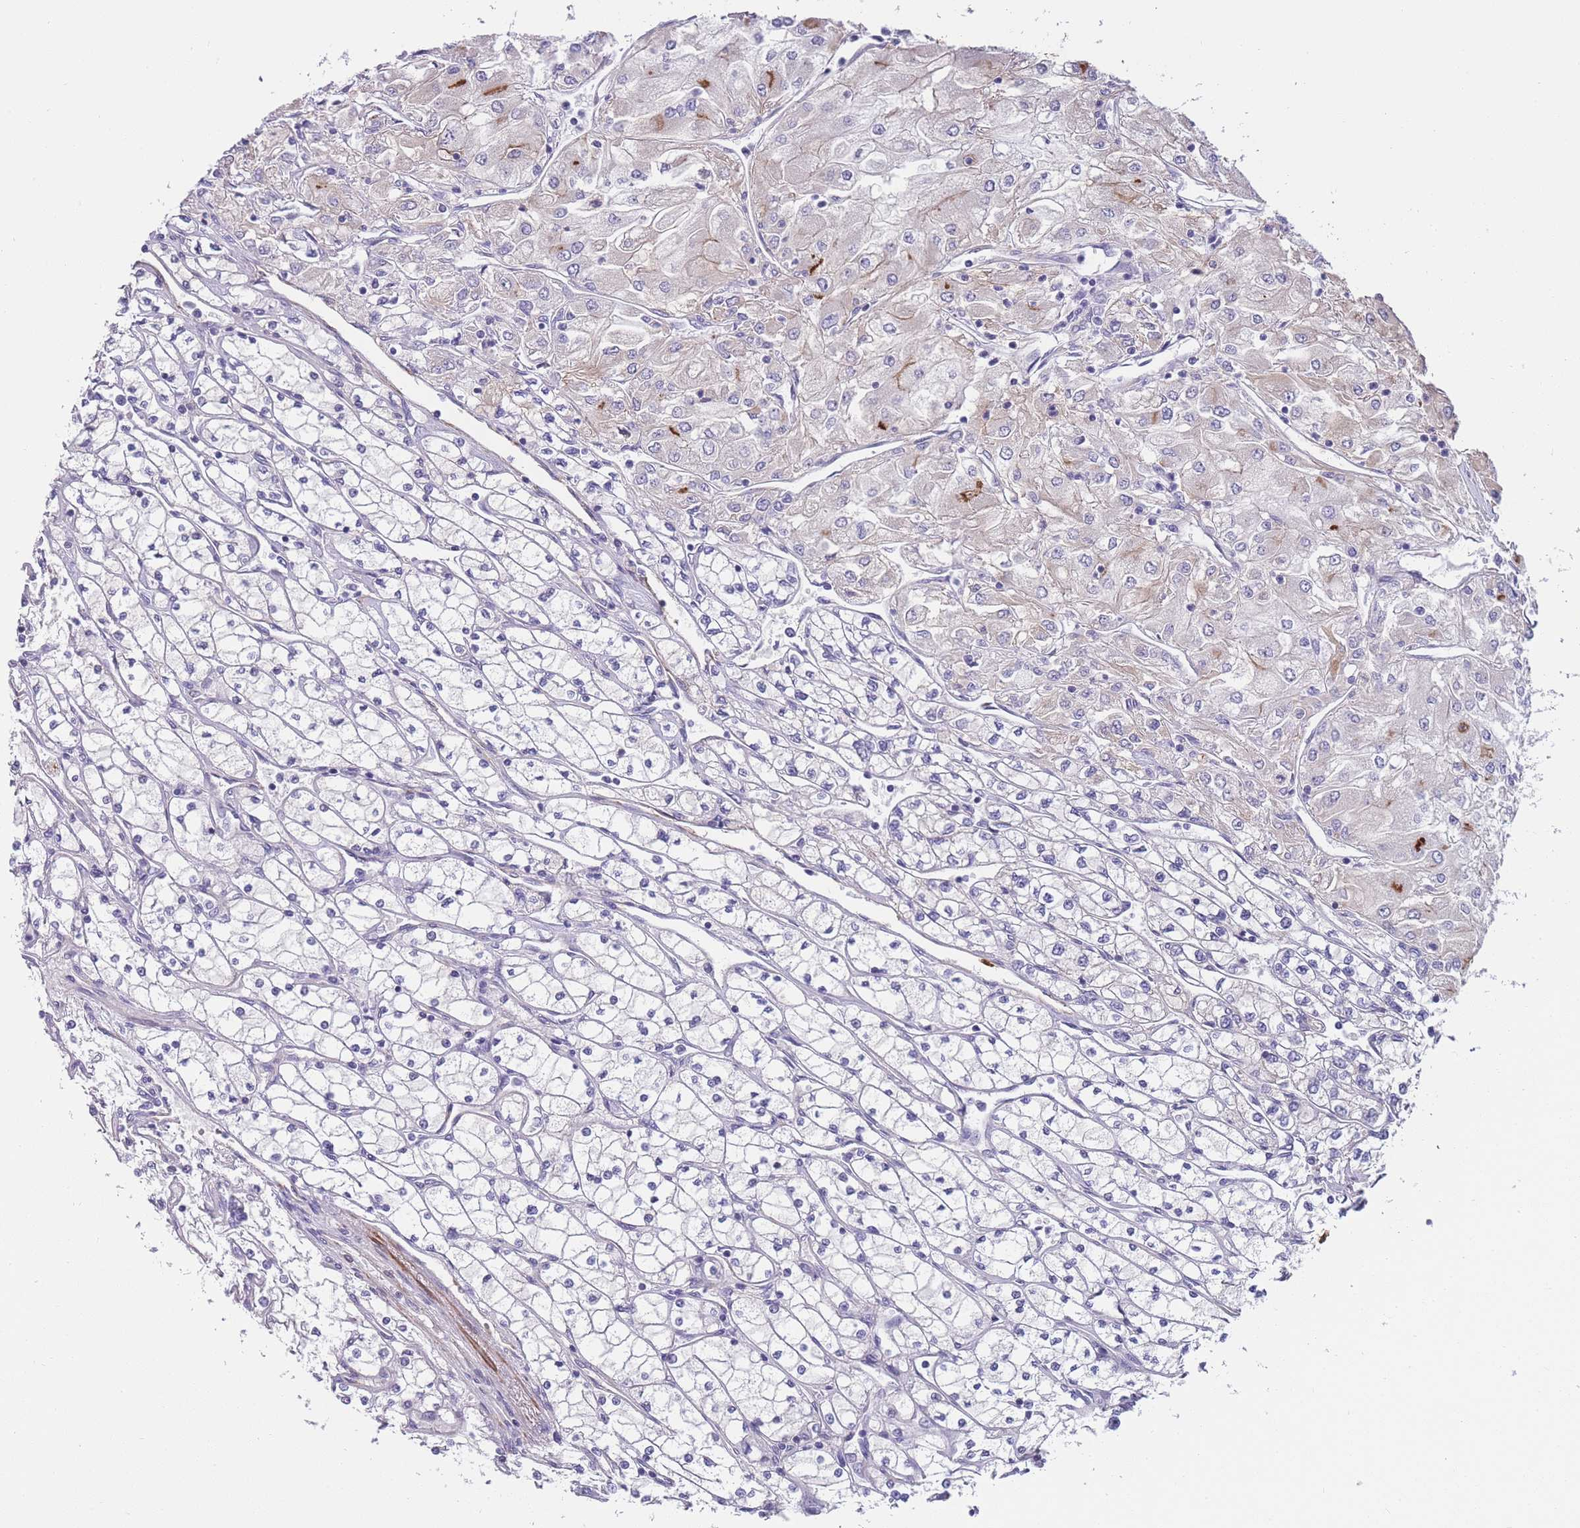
{"staining": {"intensity": "negative", "quantity": "none", "location": "none"}, "tissue": "renal cancer", "cell_type": "Tumor cells", "image_type": "cancer", "snomed": [{"axis": "morphology", "description": "Adenocarcinoma, NOS"}, {"axis": "topography", "description": "Kidney"}], "caption": "Renal adenocarcinoma stained for a protein using immunohistochemistry (IHC) exhibits no staining tumor cells.", "gene": "FAM124A", "patient": {"sex": "male", "age": 80}}